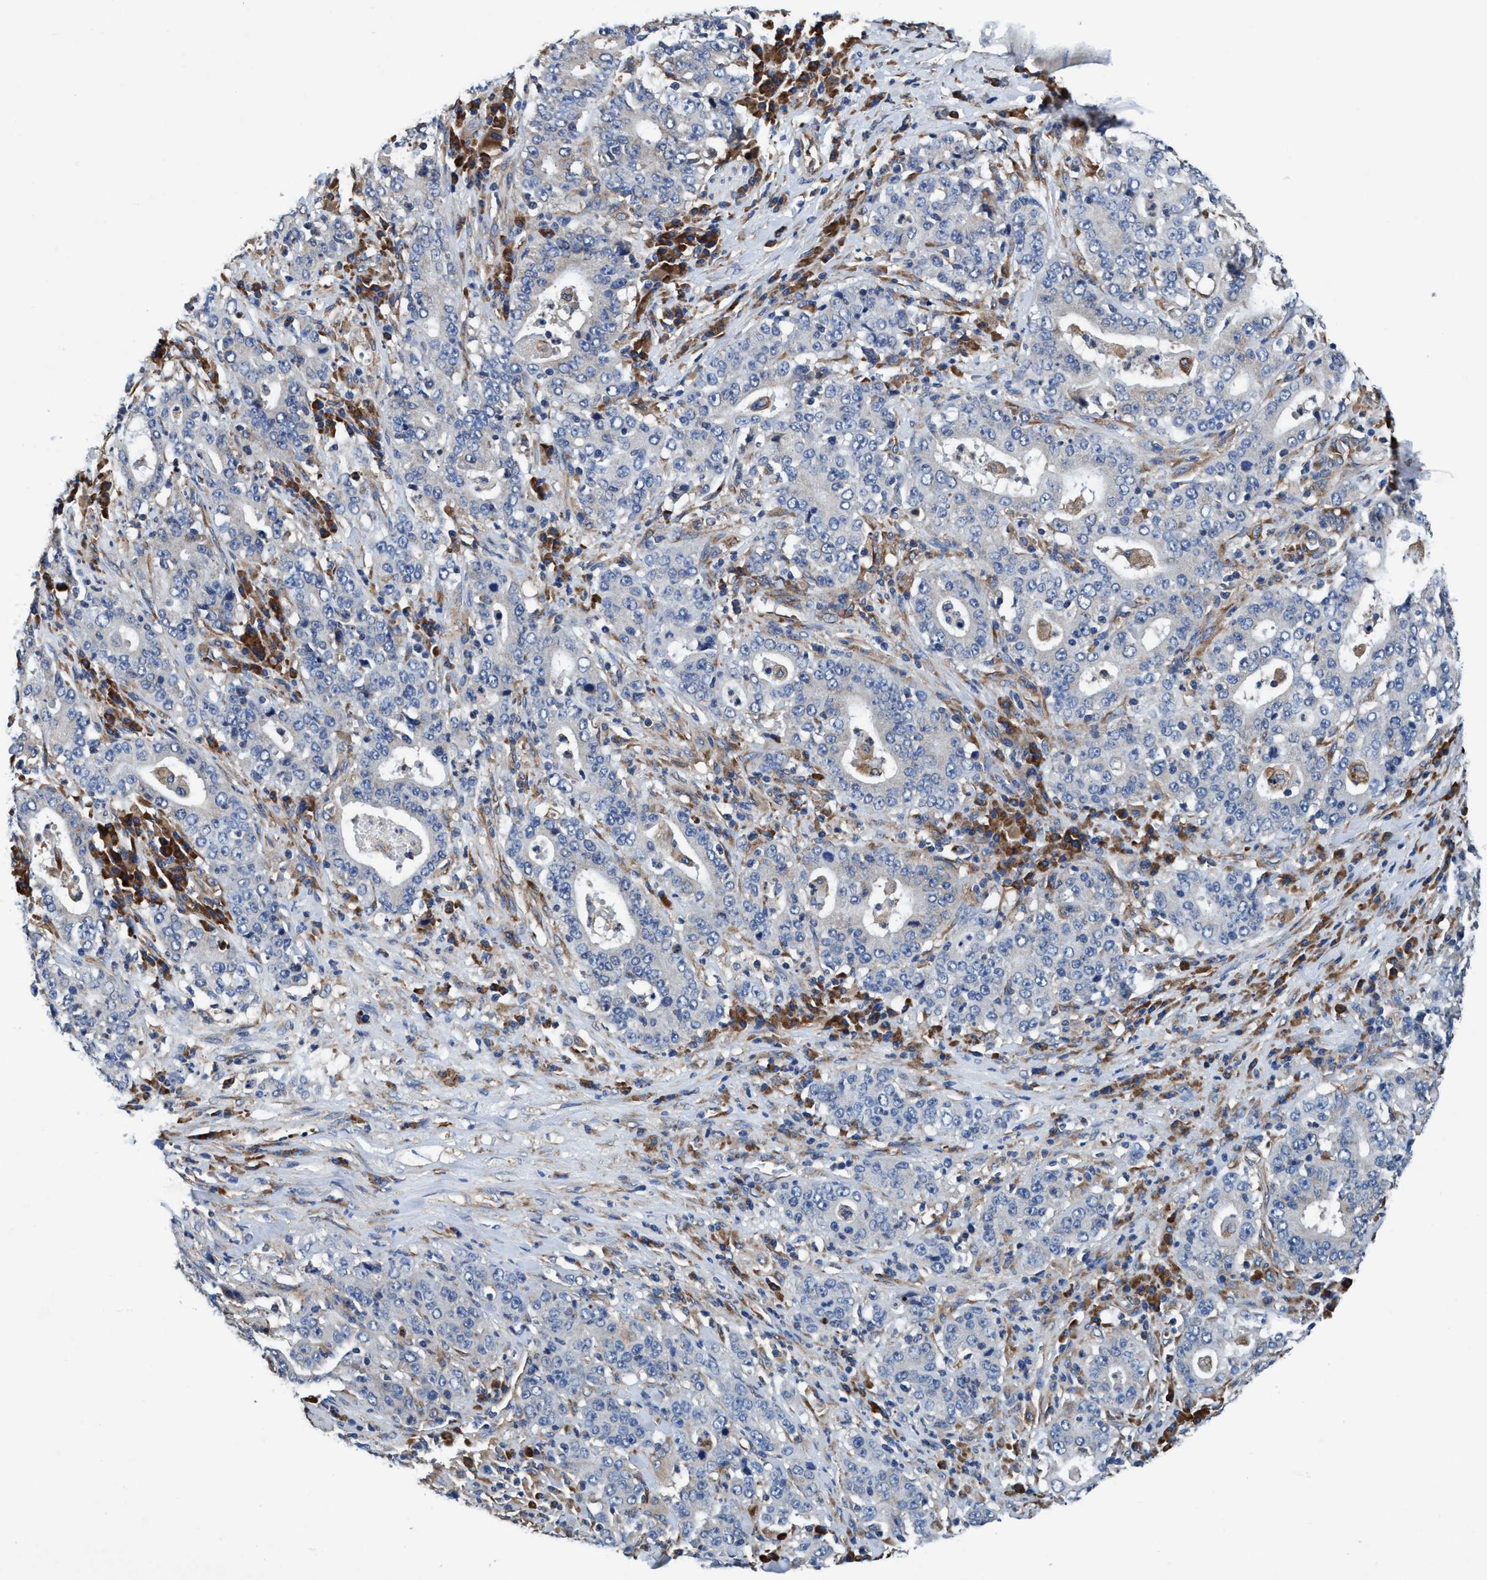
{"staining": {"intensity": "negative", "quantity": "none", "location": "none"}, "tissue": "stomach cancer", "cell_type": "Tumor cells", "image_type": "cancer", "snomed": [{"axis": "morphology", "description": "Normal tissue, NOS"}, {"axis": "morphology", "description": "Adenocarcinoma, NOS"}, {"axis": "topography", "description": "Stomach, upper"}, {"axis": "topography", "description": "Stomach"}], "caption": "High magnification brightfield microscopy of stomach cancer stained with DAB (3,3'-diaminobenzidine) (brown) and counterstained with hematoxylin (blue): tumor cells show no significant staining. The staining was performed using DAB to visualize the protein expression in brown, while the nuclei were stained in blue with hematoxylin (Magnification: 20x).", "gene": "ENDOG", "patient": {"sex": "male", "age": 59}}